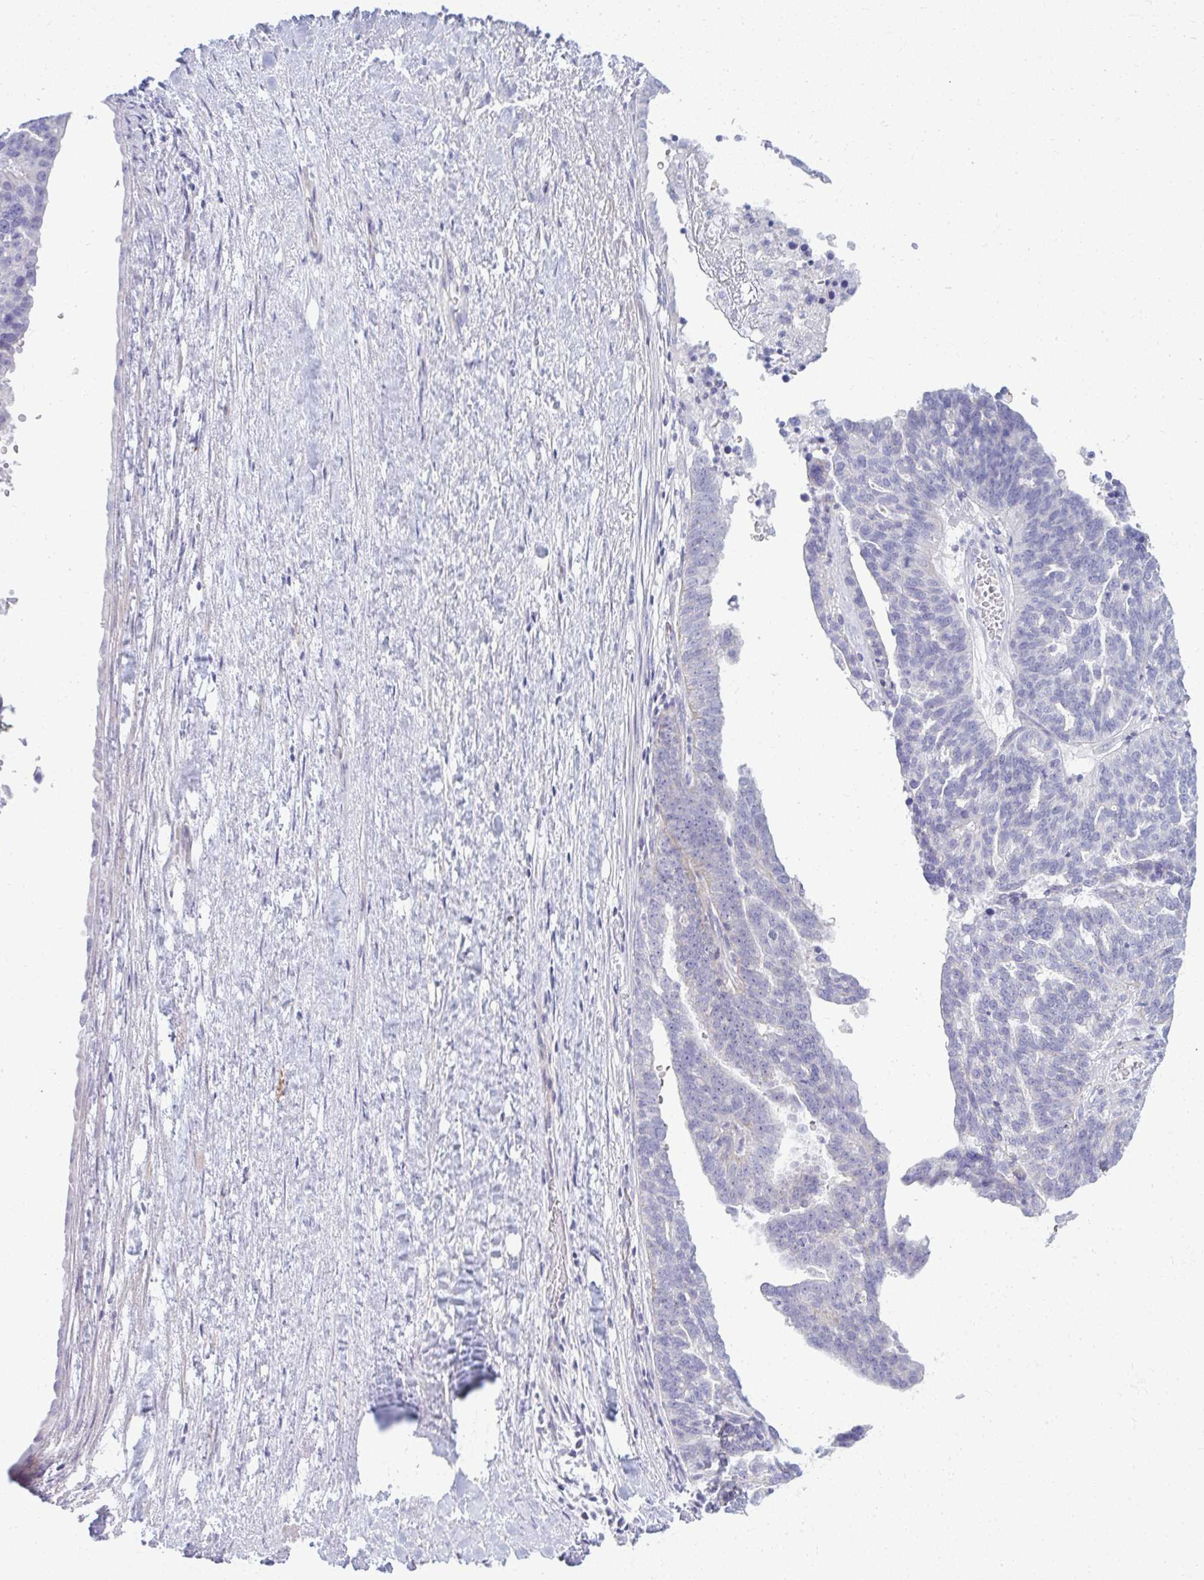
{"staining": {"intensity": "negative", "quantity": "none", "location": "none"}, "tissue": "ovarian cancer", "cell_type": "Tumor cells", "image_type": "cancer", "snomed": [{"axis": "morphology", "description": "Cystadenocarcinoma, serous, NOS"}, {"axis": "topography", "description": "Ovary"}], "caption": "Micrograph shows no protein expression in tumor cells of serous cystadenocarcinoma (ovarian) tissue.", "gene": "TSPEAR", "patient": {"sex": "female", "age": 59}}